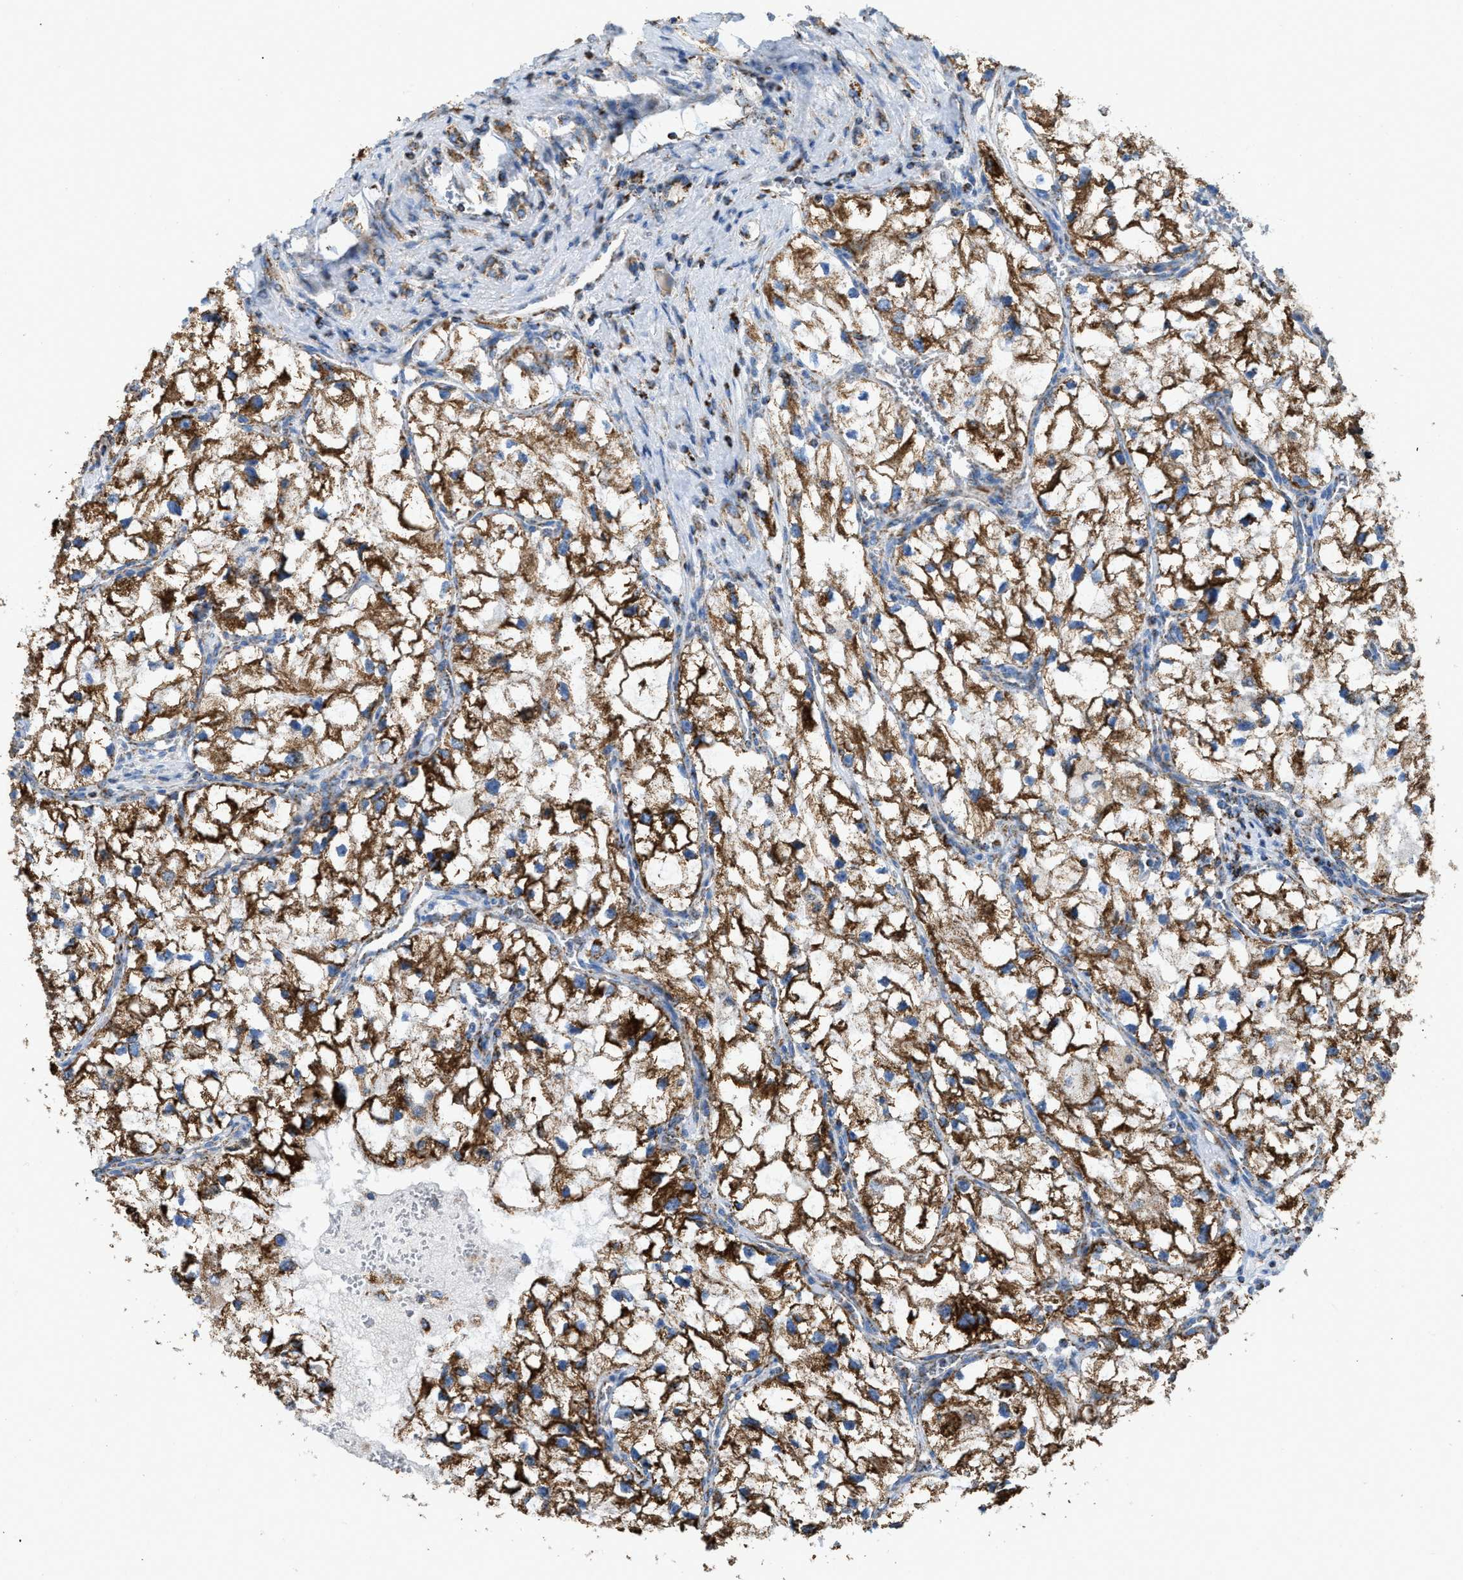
{"staining": {"intensity": "strong", "quantity": ">75%", "location": "cytoplasmic/membranous"}, "tissue": "renal cancer", "cell_type": "Tumor cells", "image_type": "cancer", "snomed": [{"axis": "morphology", "description": "Adenocarcinoma, NOS"}, {"axis": "topography", "description": "Kidney"}], "caption": "An IHC image of tumor tissue is shown. Protein staining in brown labels strong cytoplasmic/membranous positivity in renal cancer within tumor cells.", "gene": "ETFB", "patient": {"sex": "female", "age": 70}}